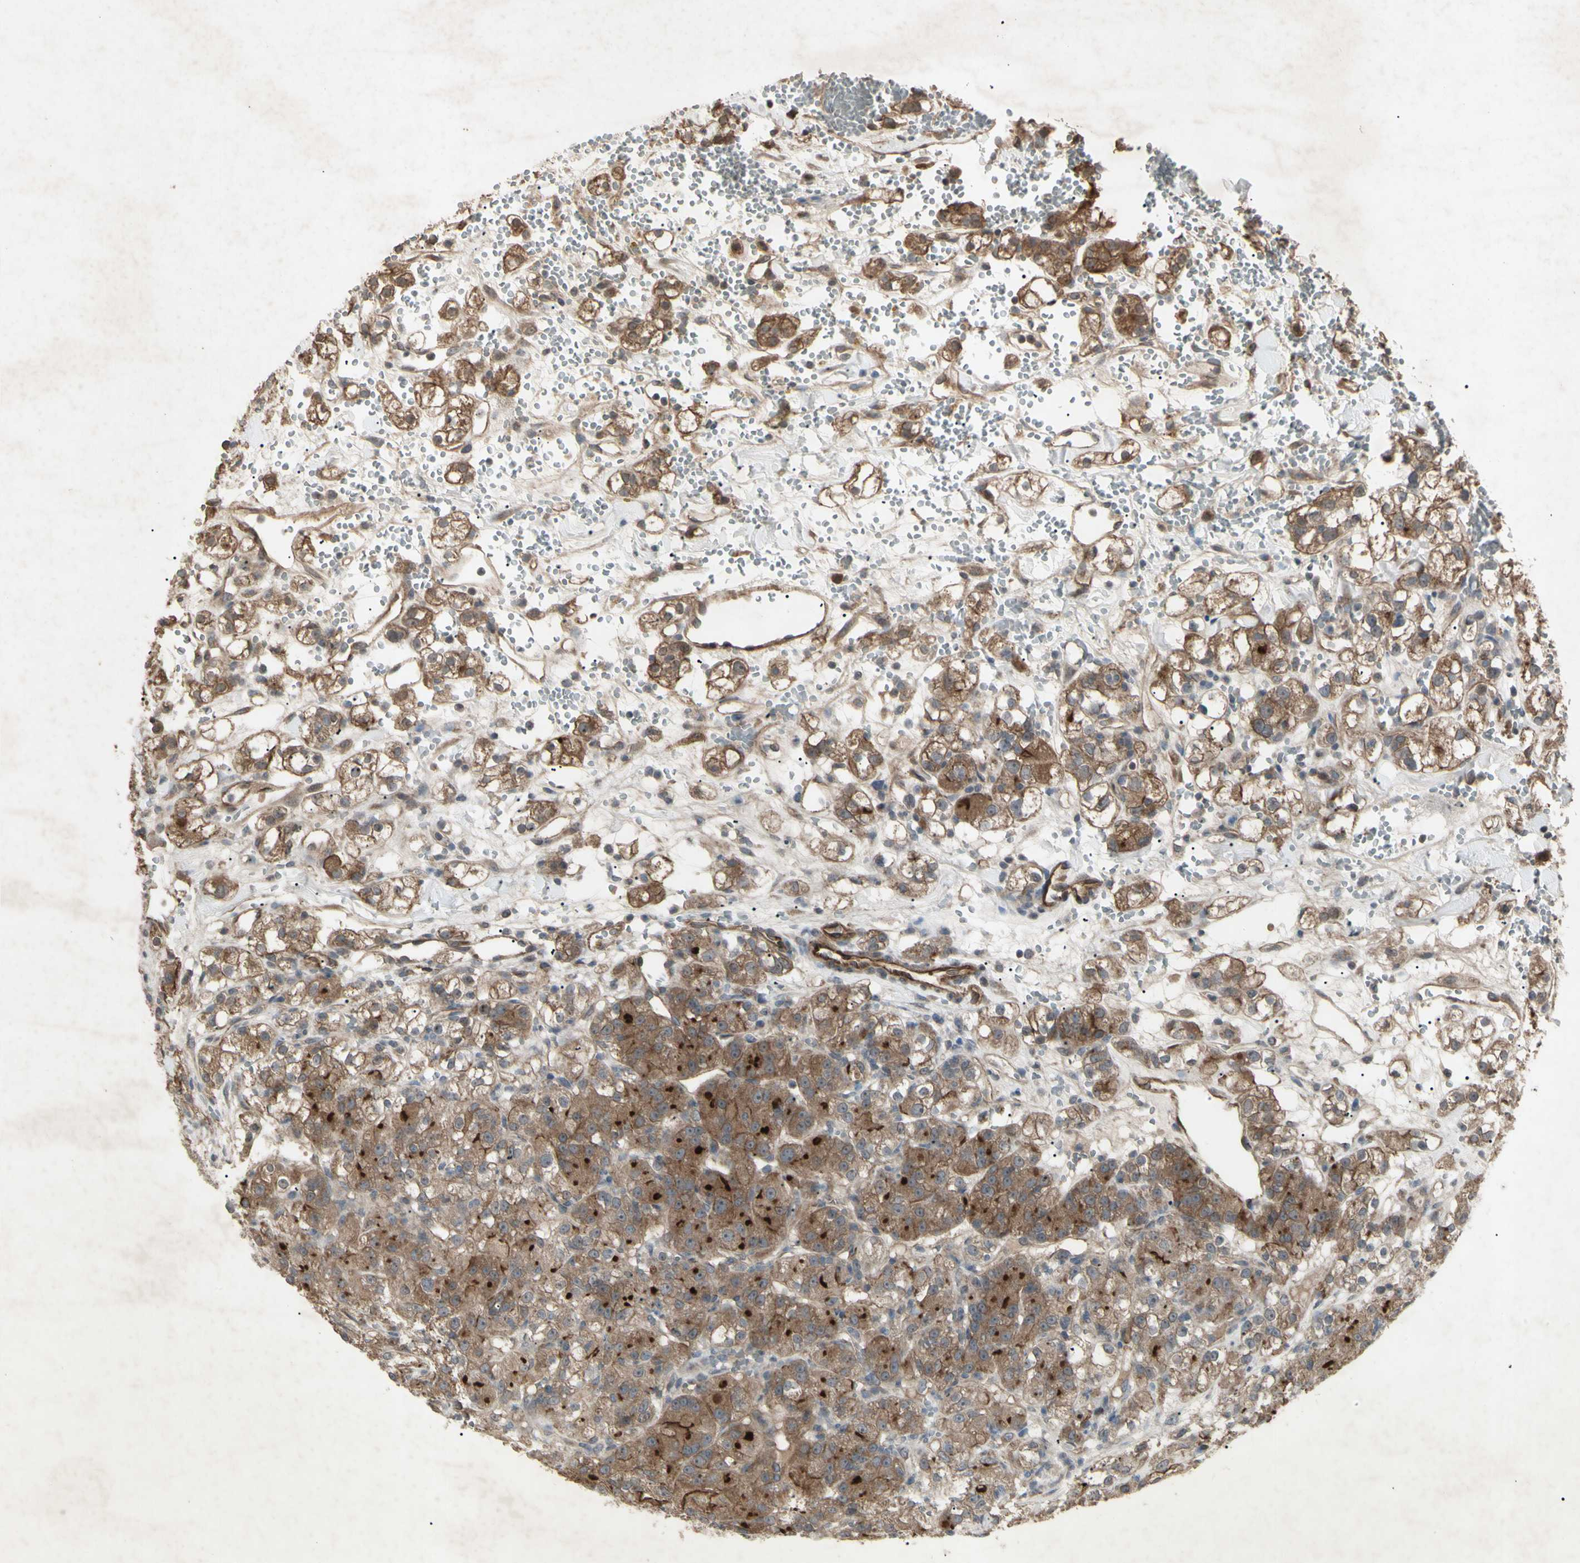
{"staining": {"intensity": "moderate", "quantity": ">75%", "location": "cytoplasmic/membranous"}, "tissue": "renal cancer", "cell_type": "Tumor cells", "image_type": "cancer", "snomed": [{"axis": "morphology", "description": "Adenocarcinoma, NOS"}, {"axis": "topography", "description": "Kidney"}], "caption": "Renal cancer stained with IHC demonstrates moderate cytoplasmic/membranous staining in approximately >75% of tumor cells.", "gene": "JAG1", "patient": {"sex": "male", "age": 61}}